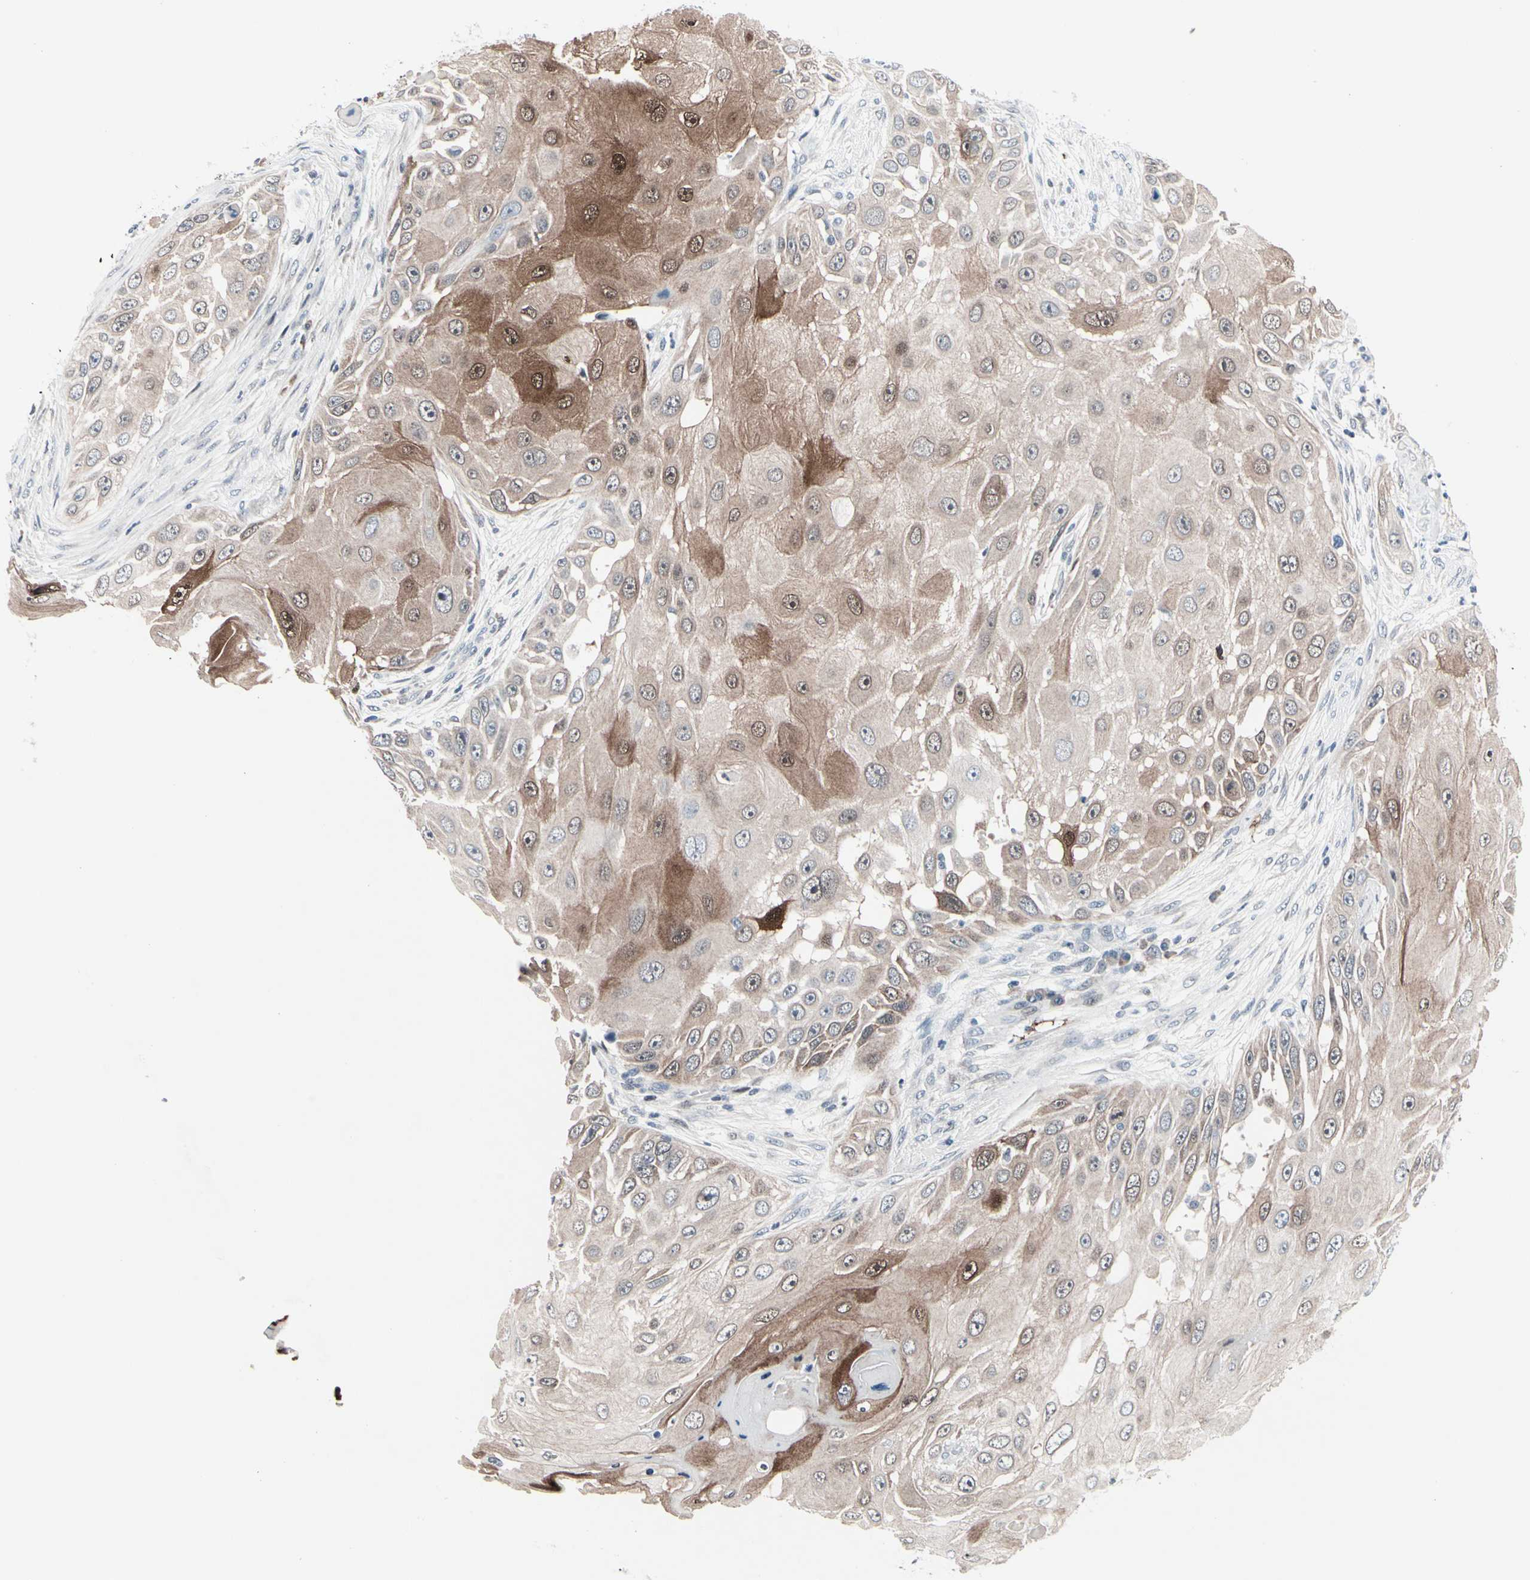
{"staining": {"intensity": "weak", "quantity": ">75%", "location": "cytoplasmic/membranous,nuclear"}, "tissue": "skin cancer", "cell_type": "Tumor cells", "image_type": "cancer", "snomed": [{"axis": "morphology", "description": "Squamous cell carcinoma, NOS"}, {"axis": "topography", "description": "Skin"}], "caption": "Immunohistochemistry of human skin squamous cell carcinoma demonstrates low levels of weak cytoplasmic/membranous and nuclear staining in about >75% of tumor cells.", "gene": "TXN", "patient": {"sex": "female", "age": 44}}